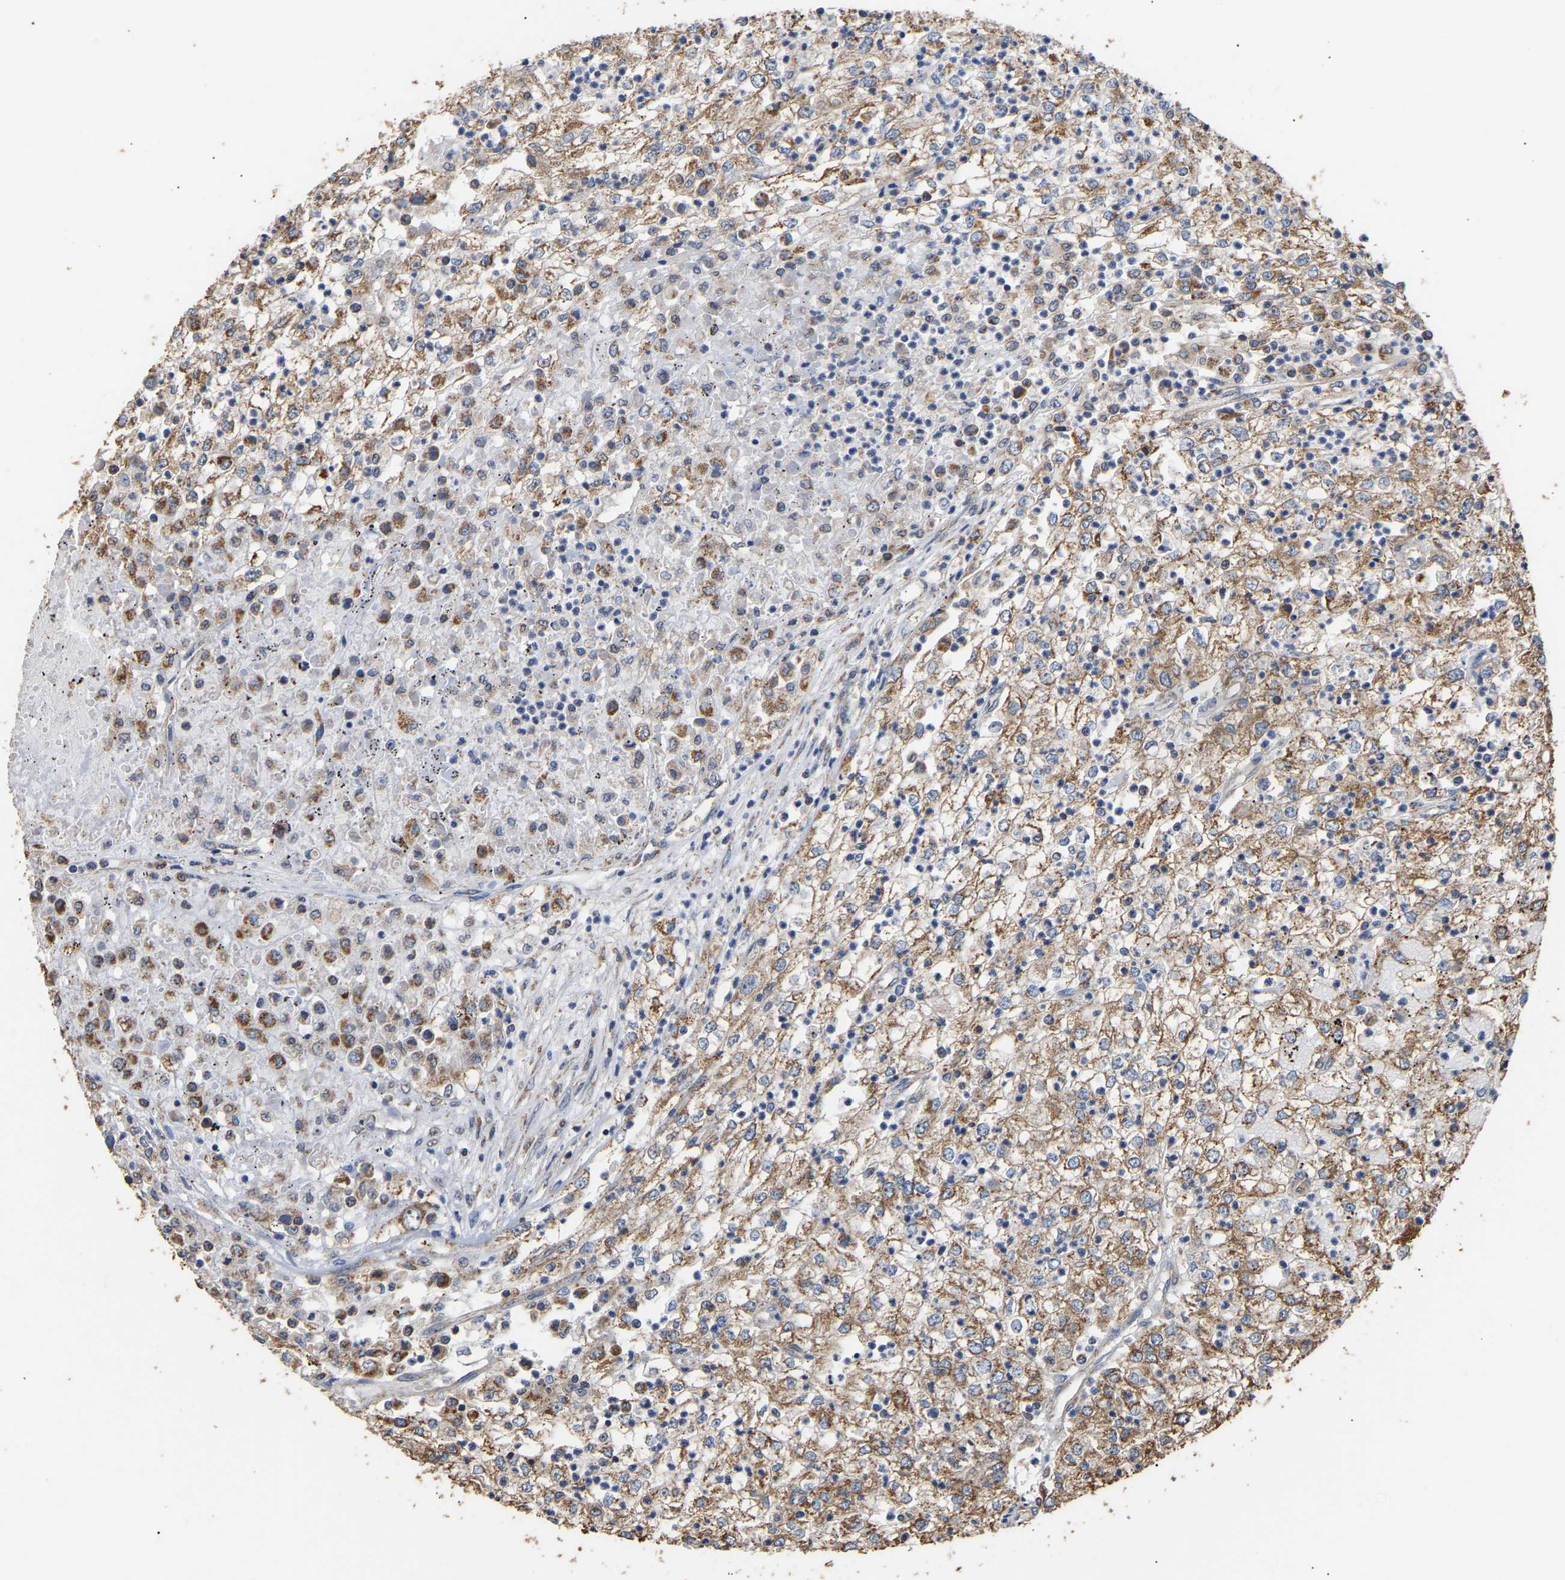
{"staining": {"intensity": "moderate", "quantity": ">75%", "location": "cytoplasmic/membranous"}, "tissue": "renal cancer", "cell_type": "Tumor cells", "image_type": "cancer", "snomed": [{"axis": "morphology", "description": "Adenocarcinoma, NOS"}, {"axis": "topography", "description": "Kidney"}], "caption": "Human renal cancer (adenocarcinoma) stained with a protein marker reveals moderate staining in tumor cells.", "gene": "ZNF26", "patient": {"sex": "female", "age": 54}}